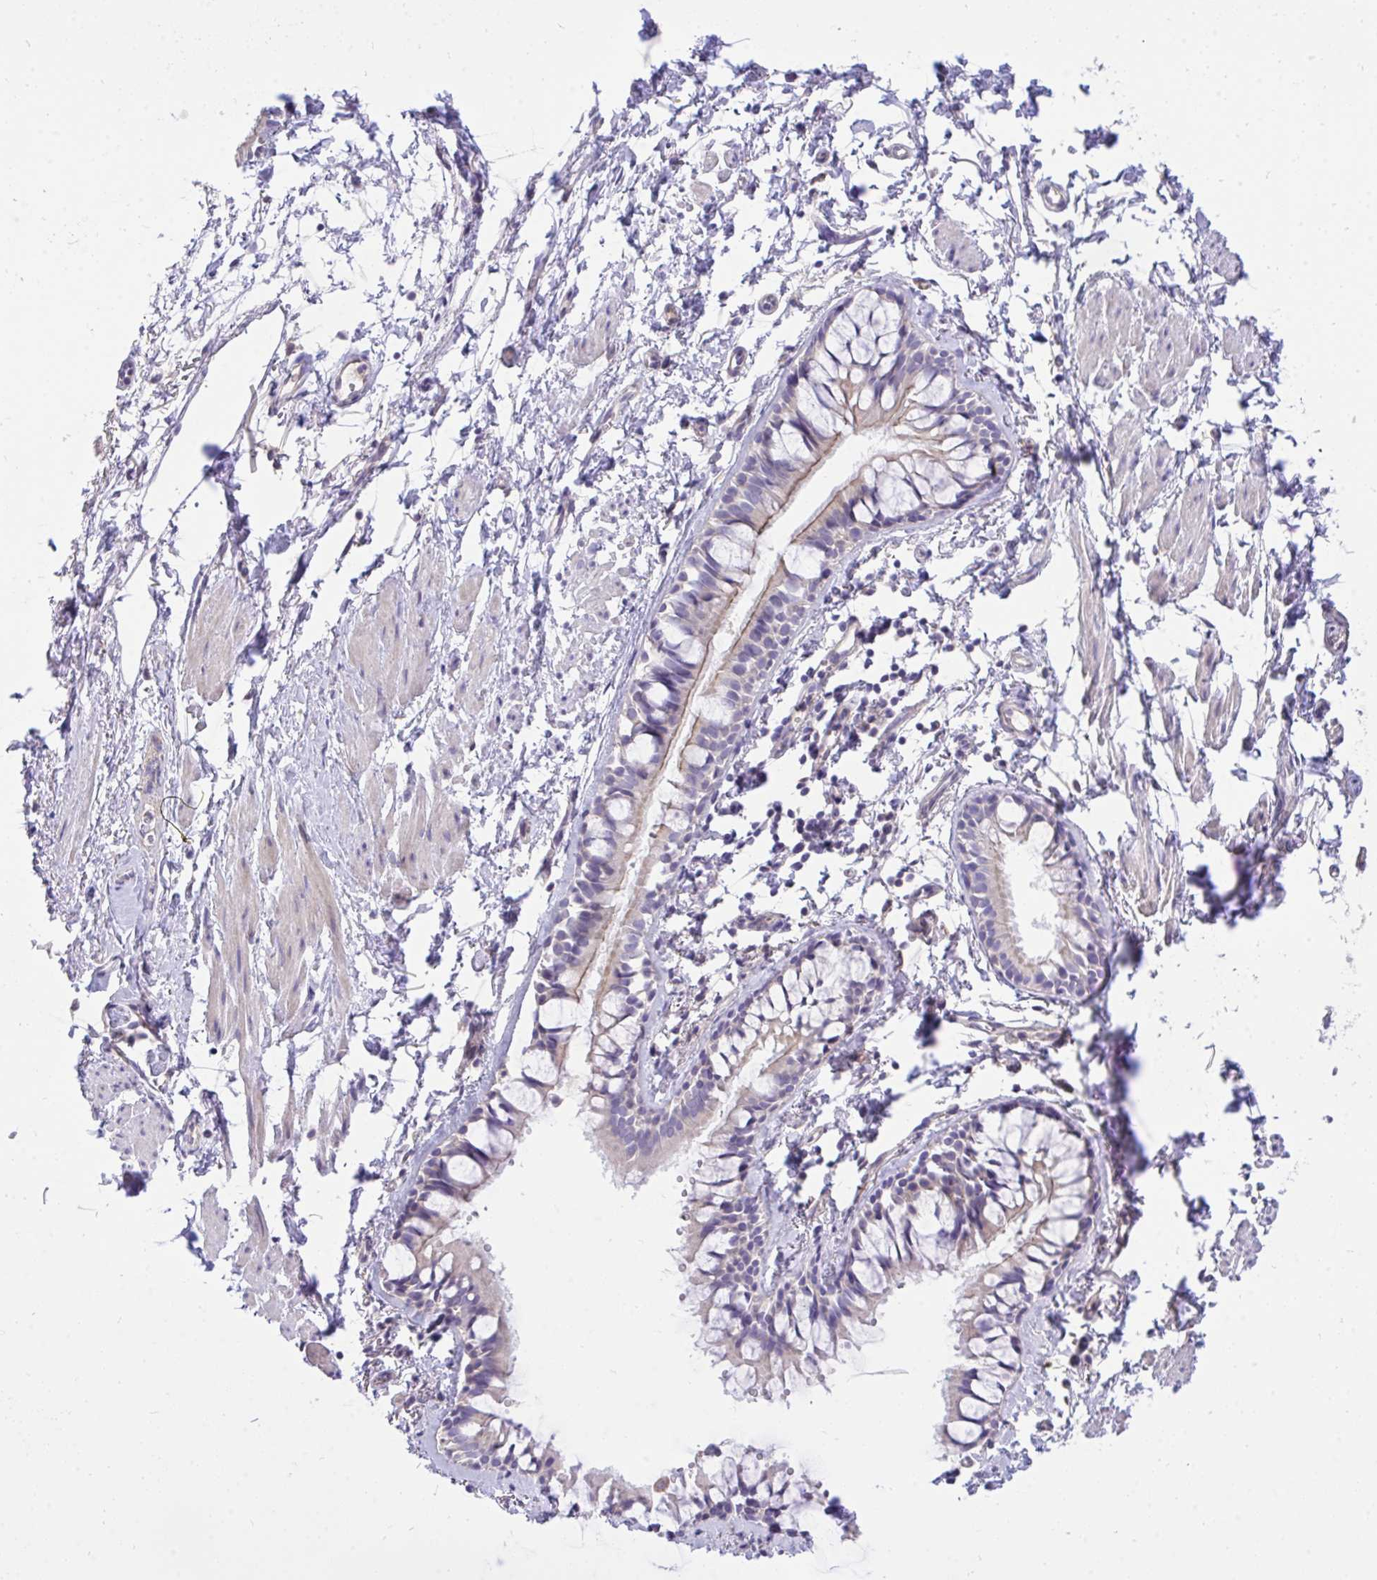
{"staining": {"intensity": "weak", "quantity": "<25%", "location": "cytoplasmic/membranous"}, "tissue": "bronchus", "cell_type": "Respiratory epithelial cells", "image_type": "normal", "snomed": [{"axis": "morphology", "description": "Normal tissue, NOS"}, {"axis": "topography", "description": "Cartilage tissue"}, {"axis": "topography", "description": "Bronchus"}, {"axis": "topography", "description": "Peripheral nerve tissue"}], "caption": "An immunohistochemistry photomicrograph of normal bronchus is shown. There is no staining in respiratory epithelial cells of bronchus. The staining is performed using DAB brown chromogen with nuclei counter-stained in using hematoxylin.", "gene": "TLN2", "patient": {"sex": "female", "age": 59}}